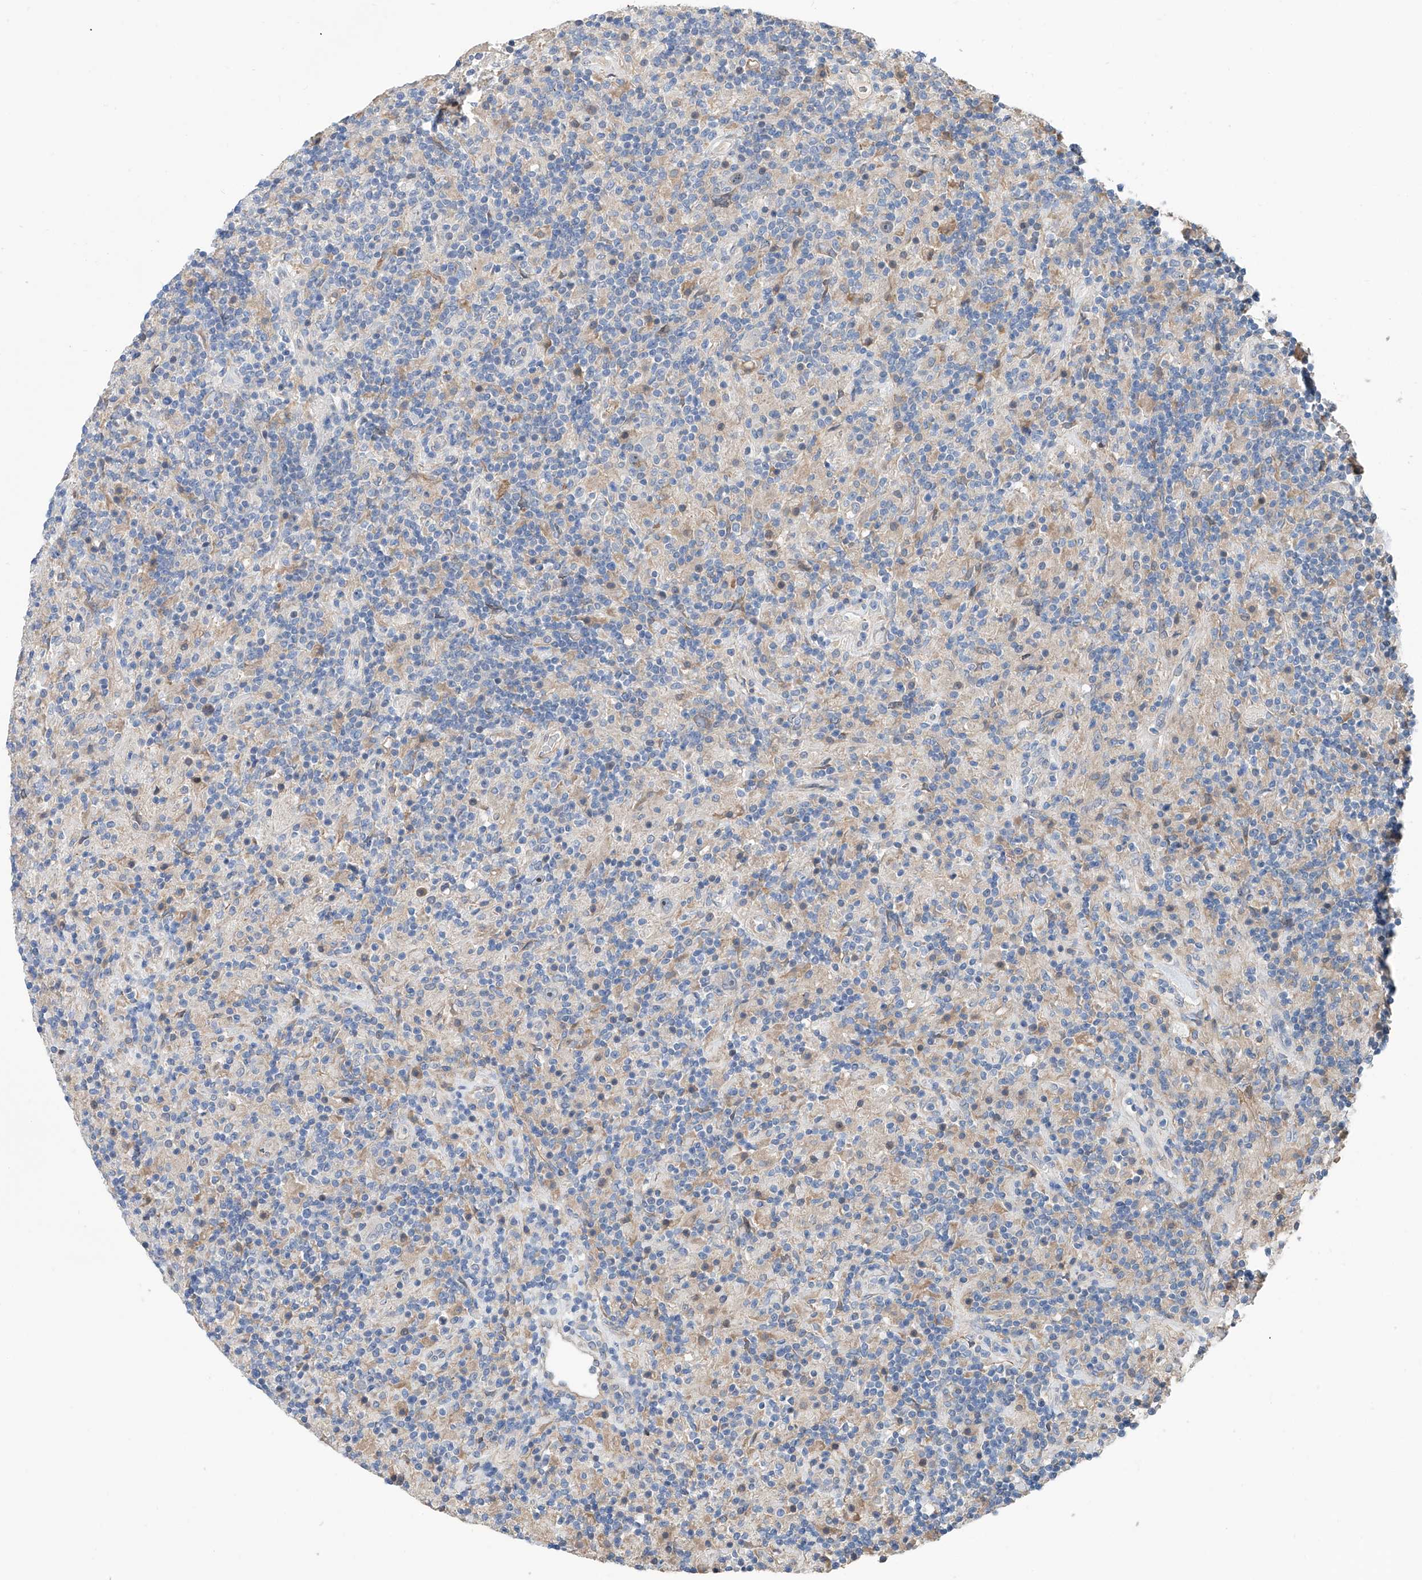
{"staining": {"intensity": "negative", "quantity": "none", "location": "none"}, "tissue": "lymphoma", "cell_type": "Tumor cells", "image_type": "cancer", "snomed": [{"axis": "morphology", "description": "Hodgkin's disease, NOS"}, {"axis": "topography", "description": "Lymph node"}], "caption": "Tumor cells are negative for protein expression in human Hodgkin's disease.", "gene": "MAGEE2", "patient": {"sex": "male", "age": 70}}